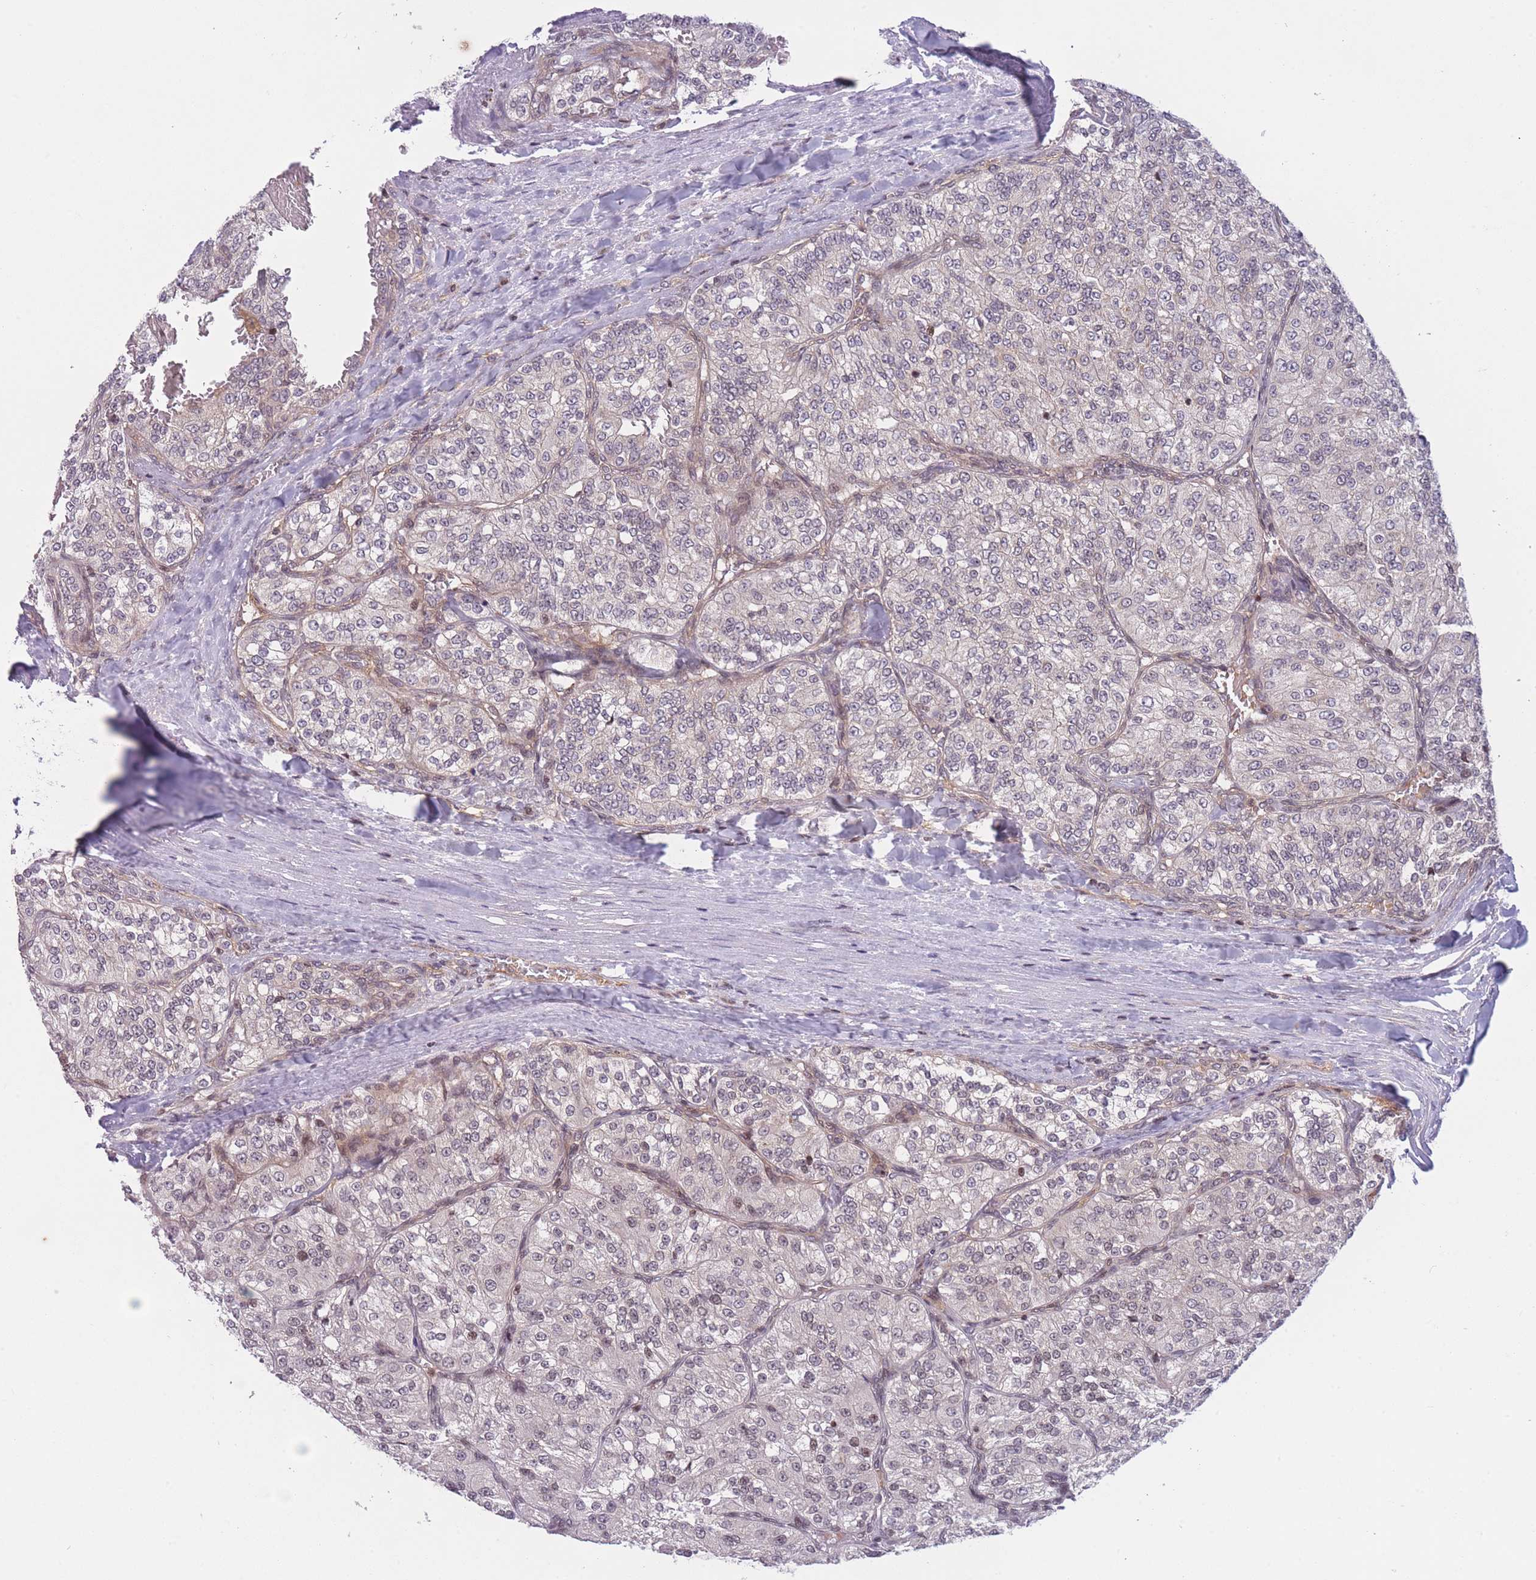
{"staining": {"intensity": "moderate", "quantity": "<25%", "location": "nuclear"}, "tissue": "renal cancer", "cell_type": "Tumor cells", "image_type": "cancer", "snomed": [{"axis": "morphology", "description": "Adenocarcinoma, NOS"}, {"axis": "topography", "description": "Kidney"}], "caption": "Immunohistochemistry (IHC) micrograph of neoplastic tissue: adenocarcinoma (renal) stained using IHC reveals low levels of moderate protein expression localized specifically in the nuclear of tumor cells, appearing as a nuclear brown color.", "gene": "SLC35F5", "patient": {"sex": "female", "age": 63}}